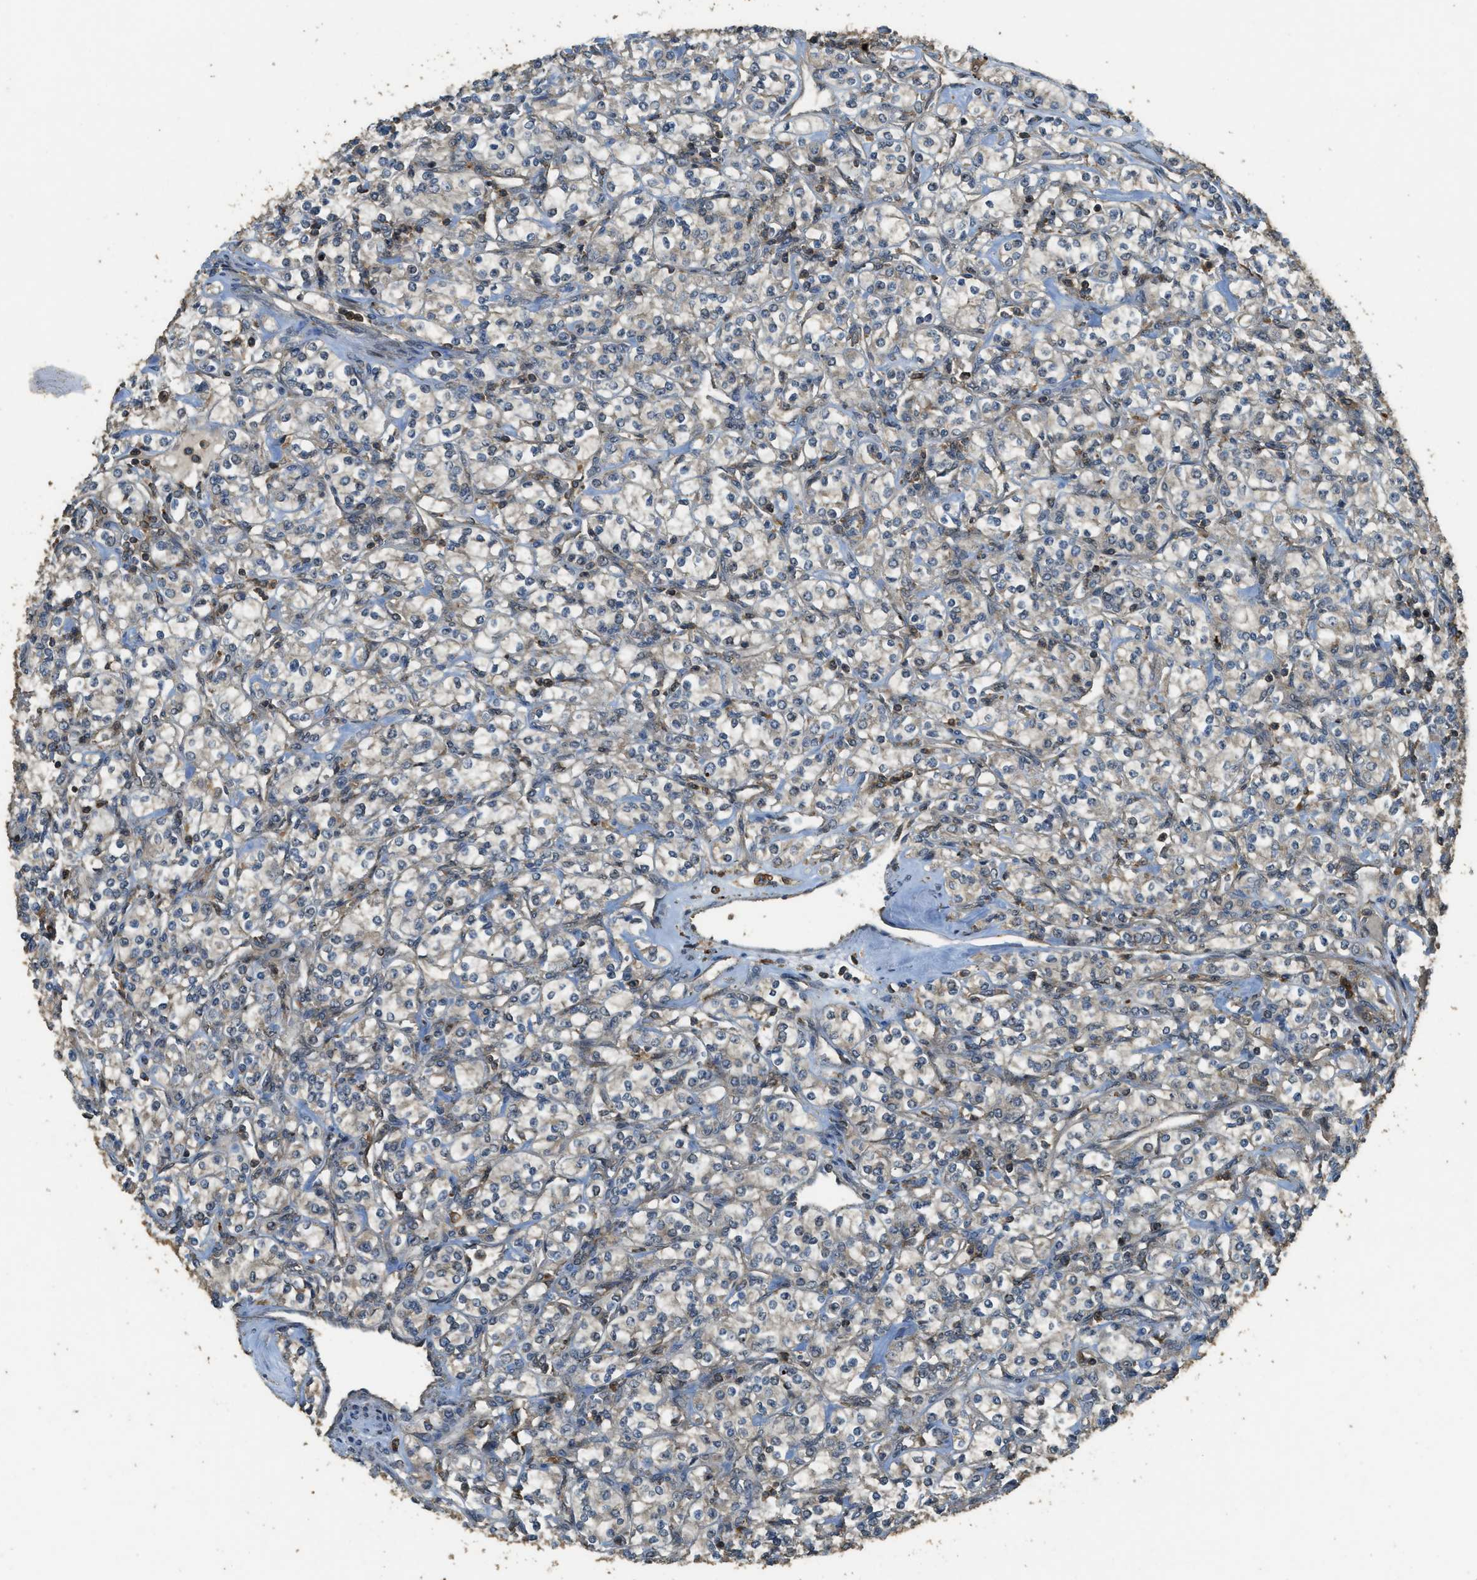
{"staining": {"intensity": "weak", "quantity": "<25%", "location": "cytoplasmic/membranous"}, "tissue": "renal cancer", "cell_type": "Tumor cells", "image_type": "cancer", "snomed": [{"axis": "morphology", "description": "Adenocarcinoma, NOS"}, {"axis": "topography", "description": "Kidney"}], "caption": "An IHC micrograph of renal adenocarcinoma is shown. There is no staining in tumor cells of renal adenocarcinoma.", "gene": "PPP6R3", "patient": {"sex": "male", "age": 77}}